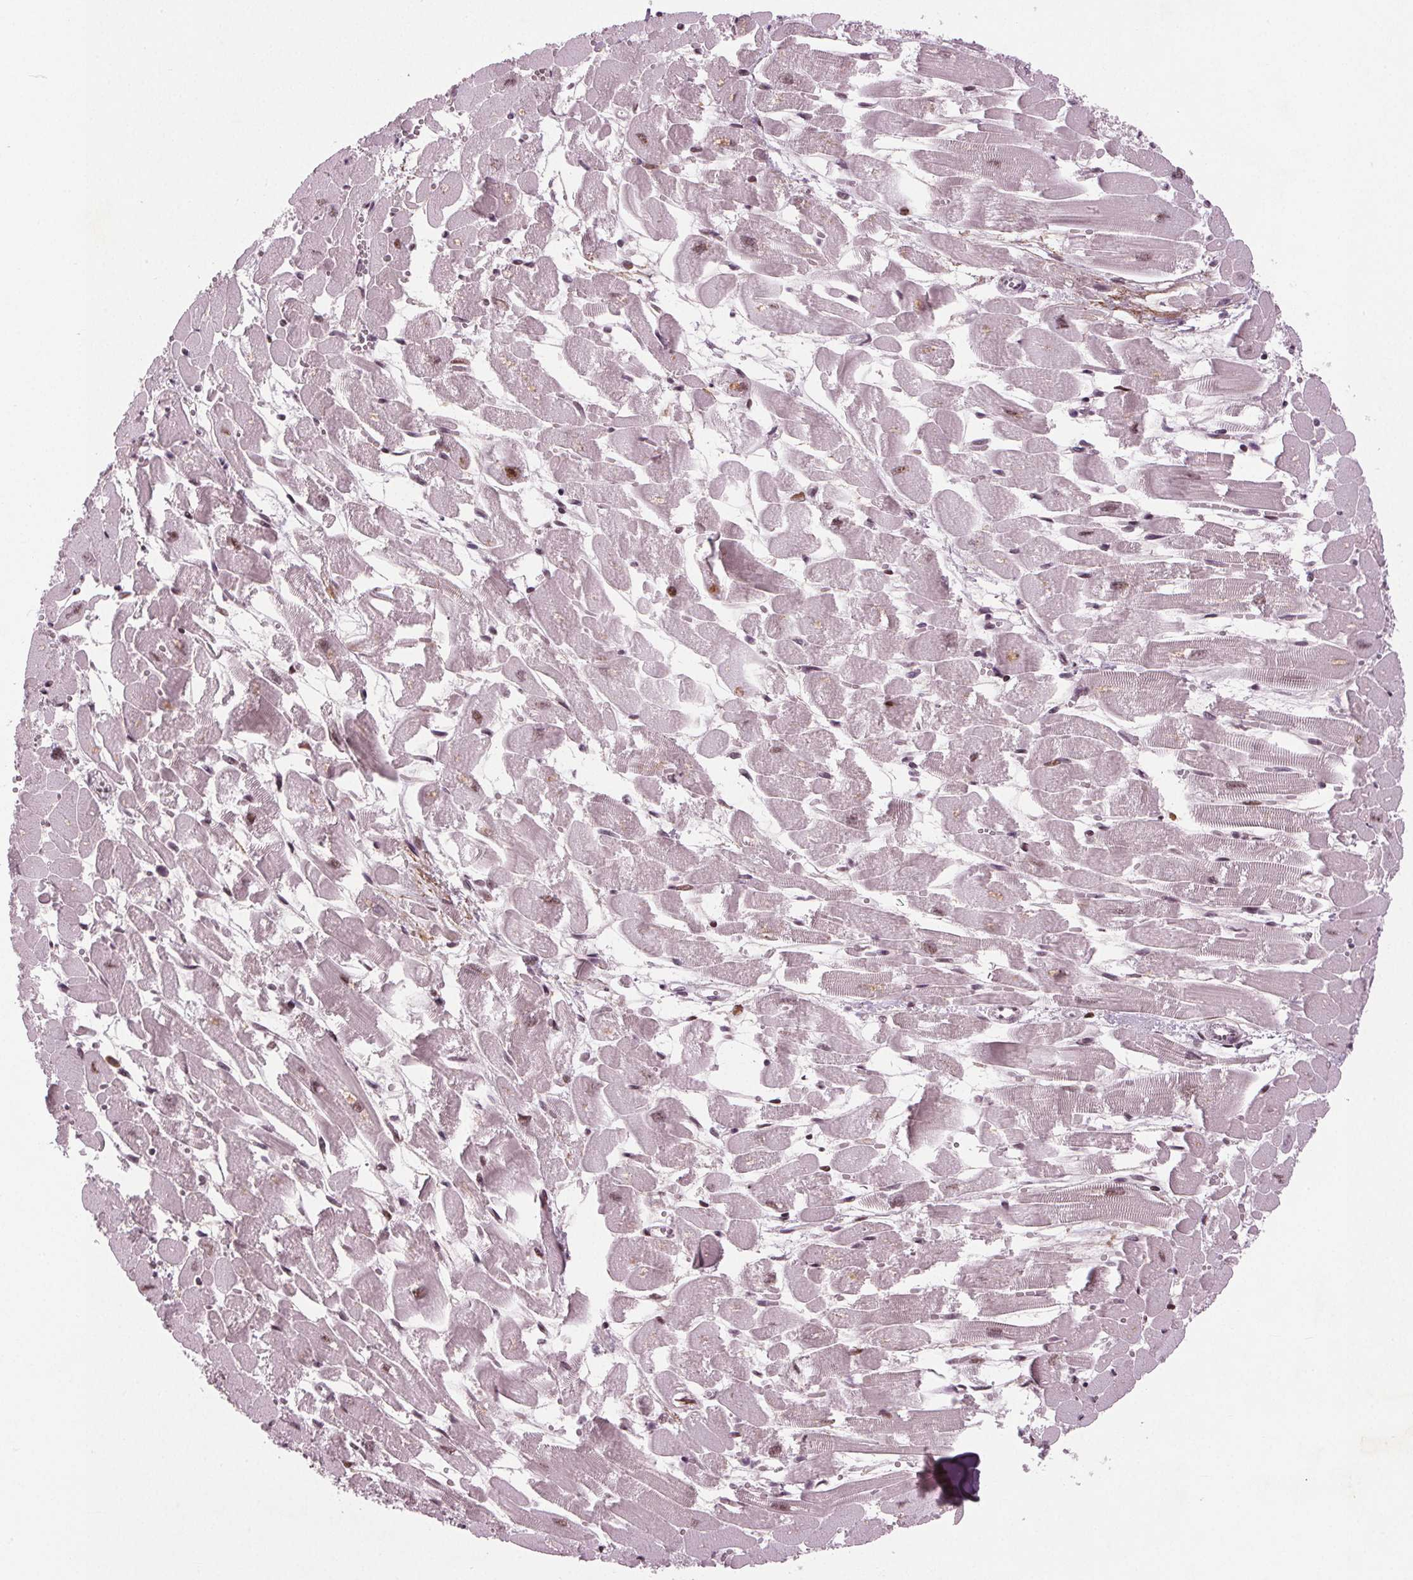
{"staining": {"intensity": "moderate", "quantity": ">75%", "location": "cytoplasmic/membranous,nuclear"}, "tissue": "heart muscle", "cell_type": "Cardiomyocytes", "image_type": "normal", "snomed": [{"axis": "morphology", "description": "Normal tissue, NOS"}, {"axis": "topography", "description": "Heart"}], "caption": "Moderate cytoplasmic/membranous,nuclear staining for a protein is seen in about >75% of cardiomyocytes of benign heart muscle using IHC.", "gene": "TTC34", "patient": {"sex": "female", "age": 52}}